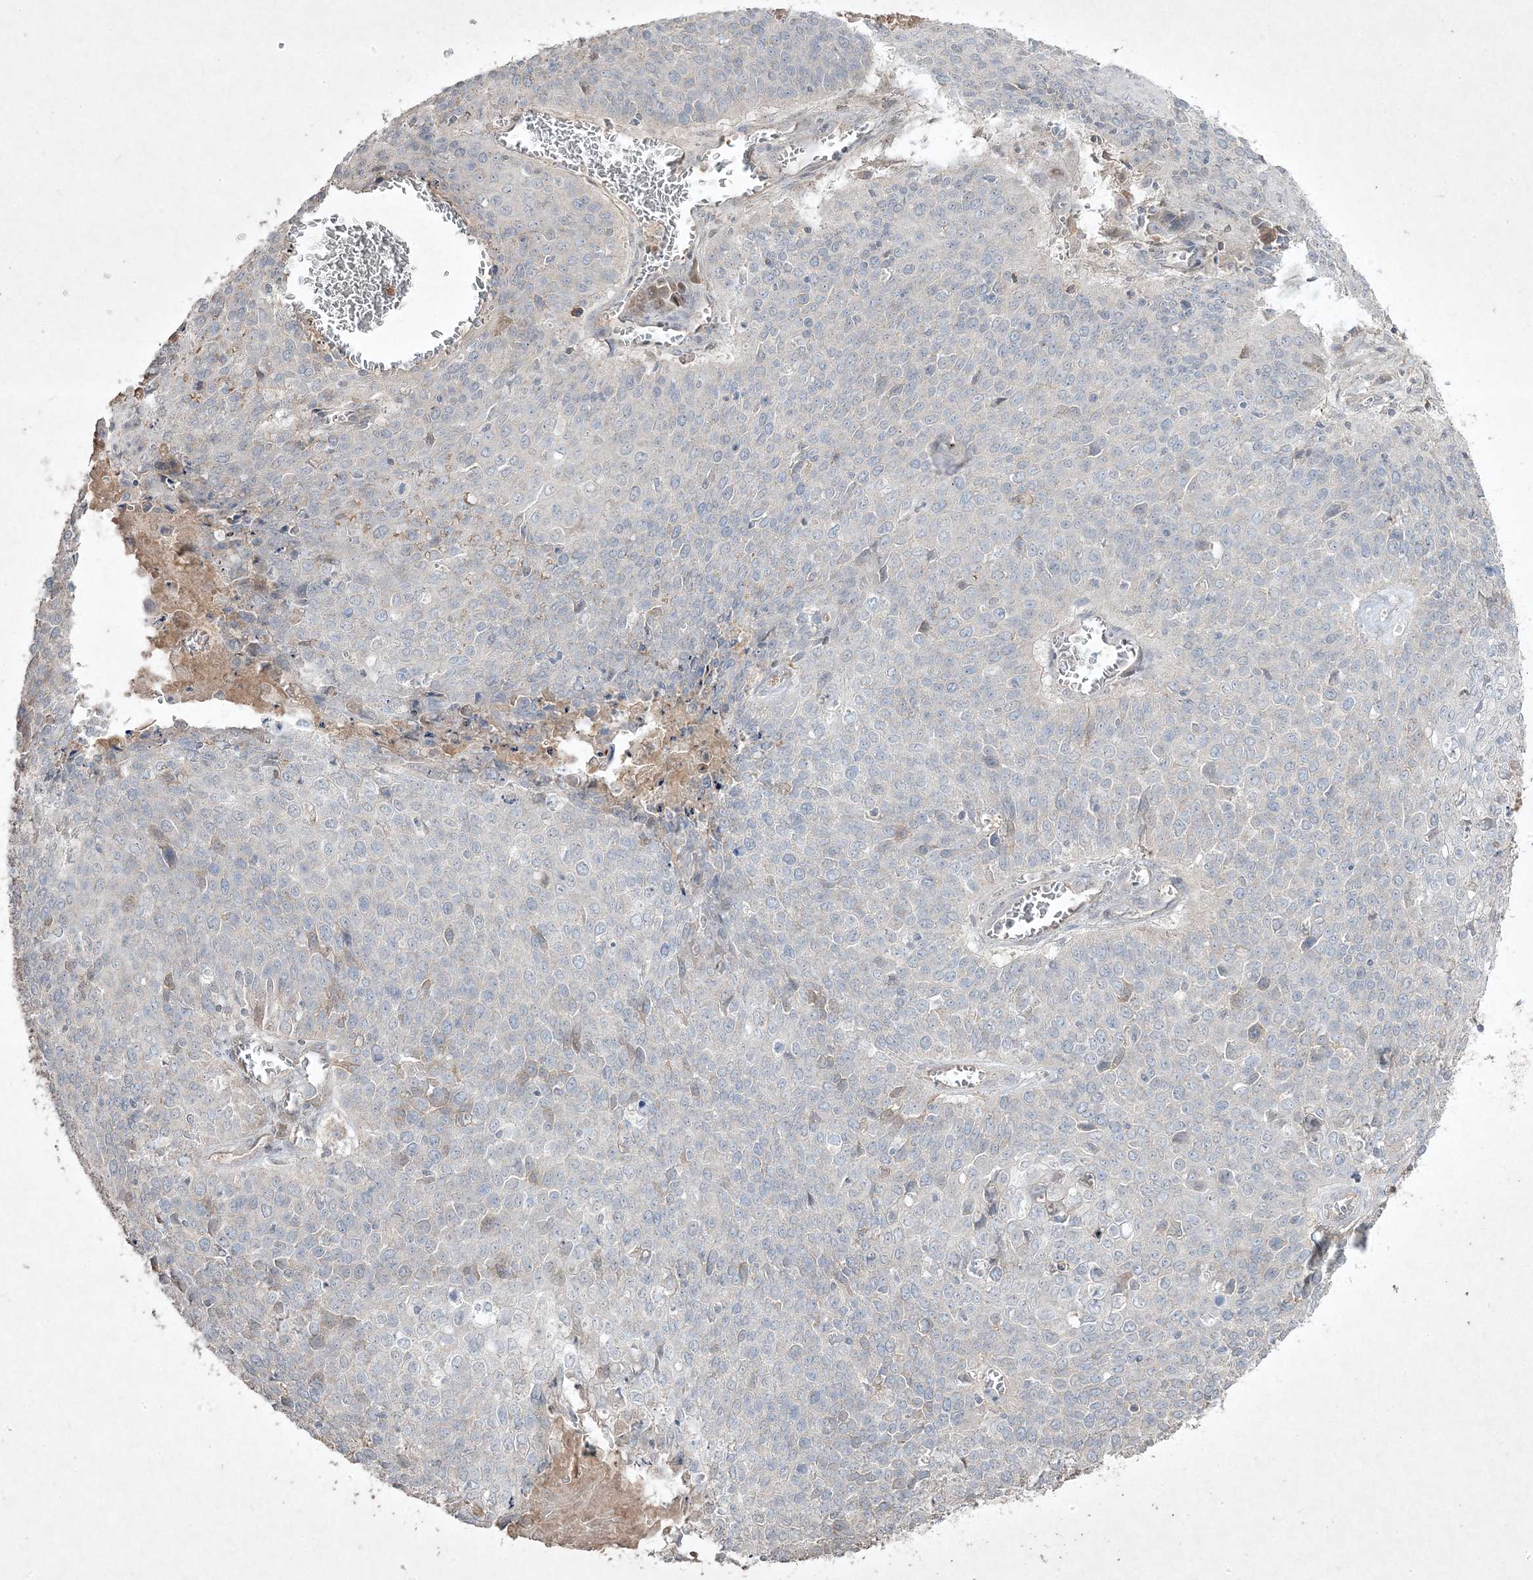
{"staining": {"intensity": "negative", "quantity": "none", "location": "none"}, "tissue": "cervical cancer", "cell_type": "Tumor cells", "image_type": "cancer", "snomed": [{"axis": "morphology", "description": "Squamous cell carcinoma, NOS"}, {"axis": "topography", "description": "Cervix"}], "caption": "A histopathology image of human cervical cancer (squamous cell carcinoma) is negative for staining in tumor cells.", "gene": "RGL4", "patient": {"sex": "female", "age": 39}}